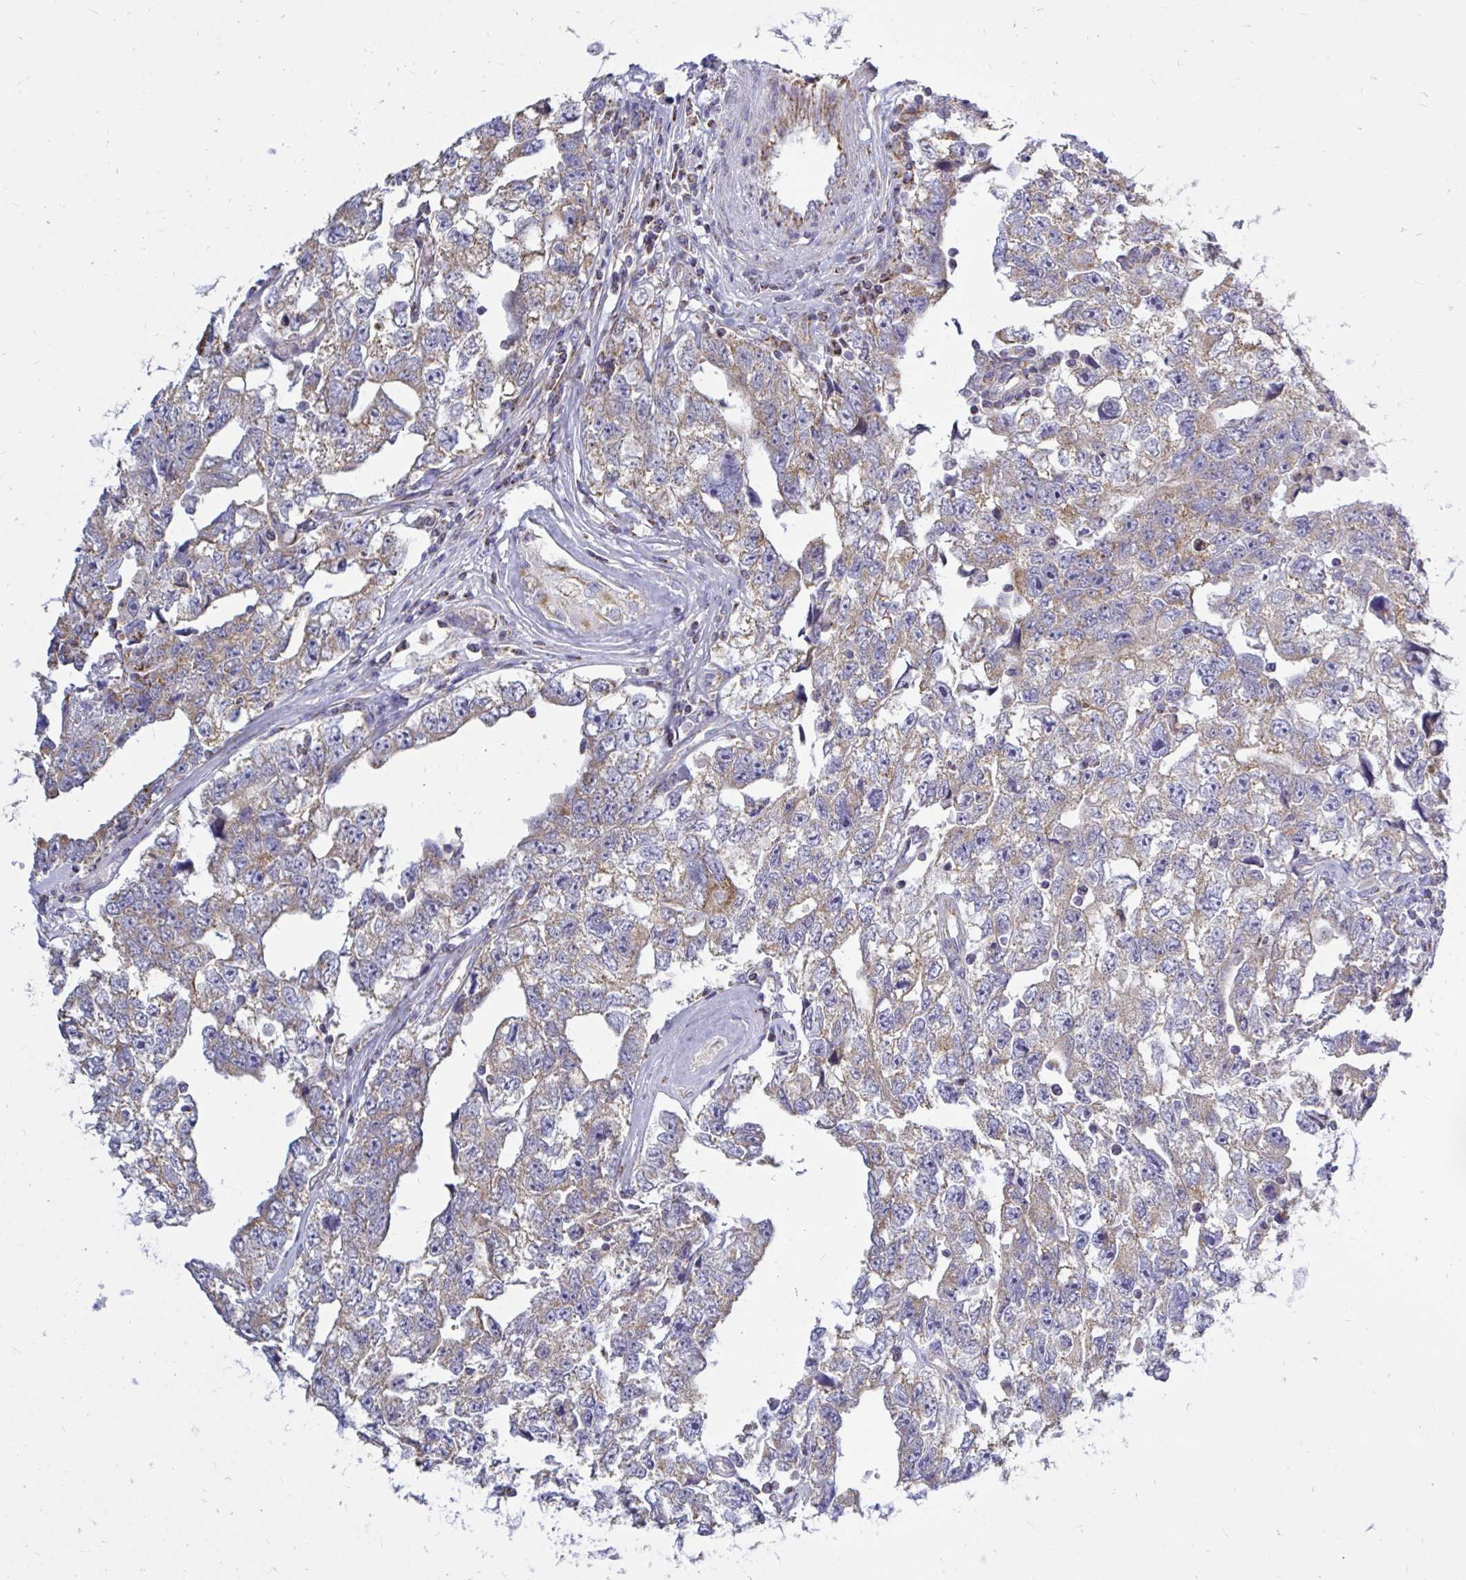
{"staining": {"intensity": "weak", "quantity": ">75%", "location": "cytoplasmic/membranous"}, "tissue": "testis cancer", "cell_type": "Tumor cells", "image_type": "cancer", "snomed": [{"axis": "morphology", "description": "Carcinoma, Embryonal, NOS"}, {"axis": "topography", "description": "Testis"}], "caption": "Immunohistochemistry image of testis embryonal carcinoma stained for a protein (brown), which displays low levels of weak cytoplasmic/membranous positivity in about >75% of tumor cells.", "gene": "OR10R2", "patient": {"sex": "male", "age": 22}}